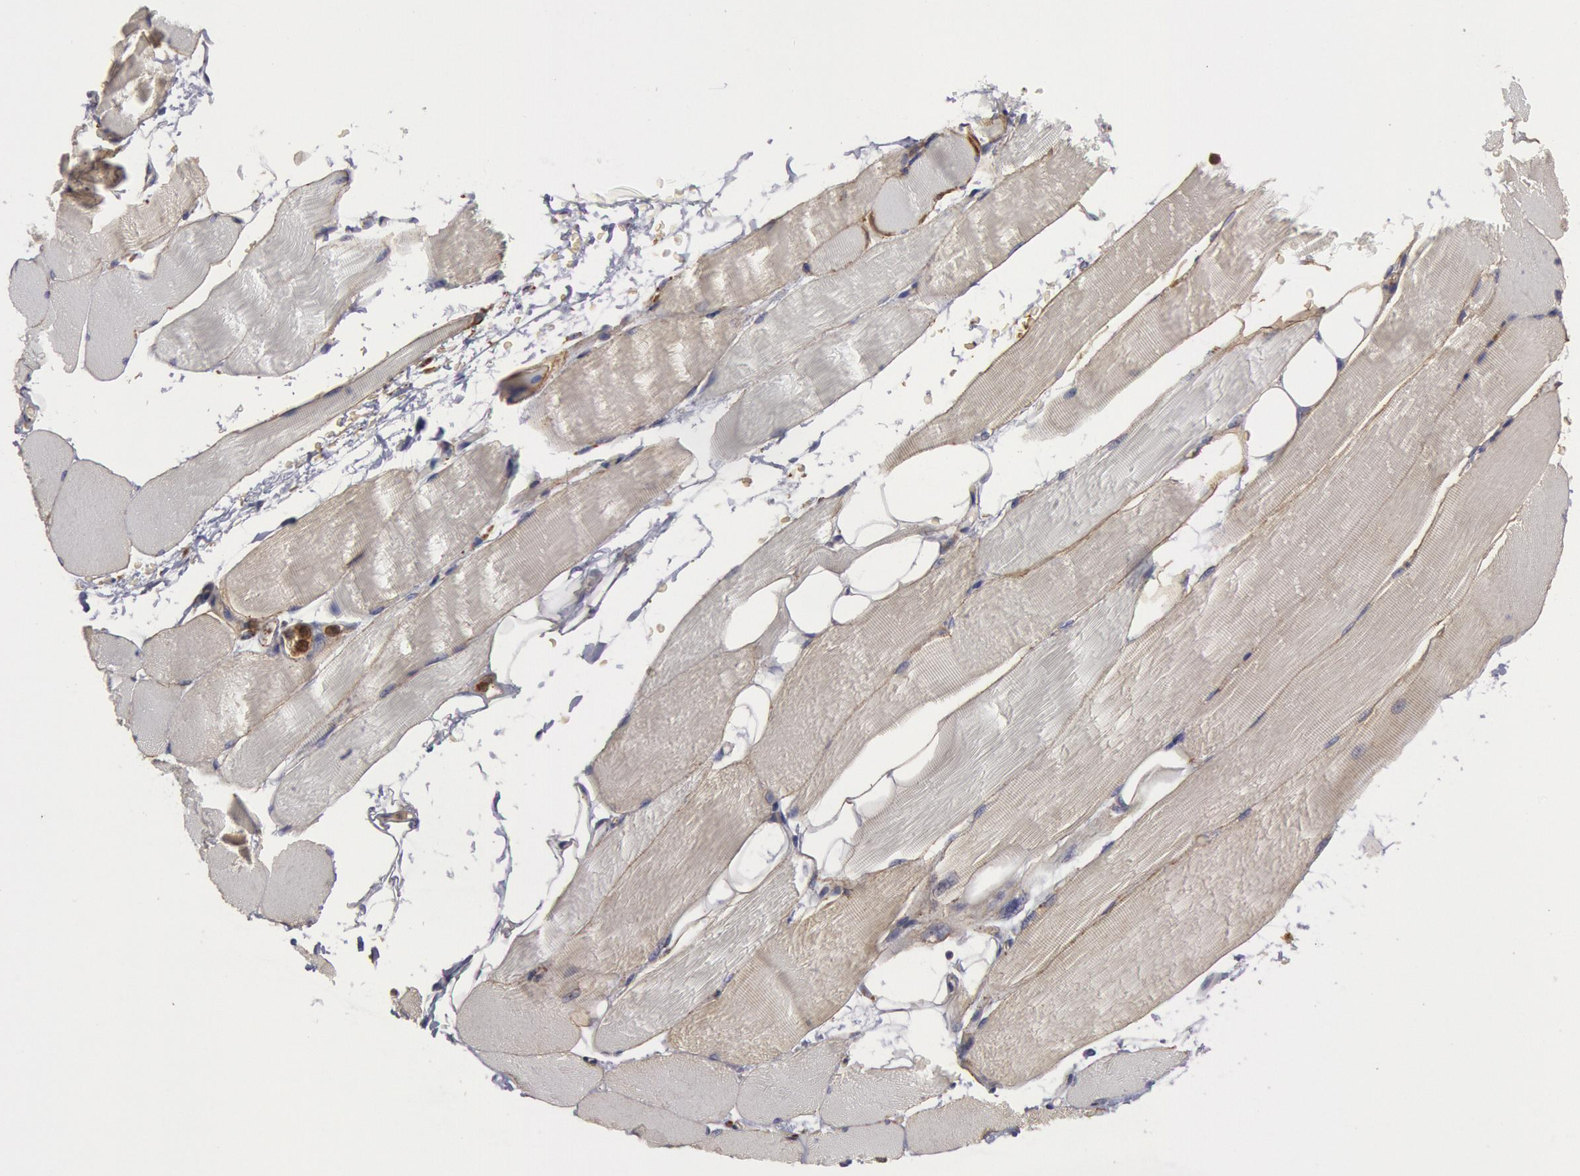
{"staining": {"intensity": "negative", "quantity": "none", "location": "none"}, "tissue": "skeletal muscle", "cell_type": "Myocytes", "image_type": "normal", "snomed": [{"axis": "morphology", "description": "Normal tissue, NOS"}, {"axis": "topography", "description": "Skeletal muscle"}, {"axis": "topography", "description": "Parathyroid gland"}], "caption": "This is an immunohistochemistry image of normal human skeletal muscle. There is no positivity in myocytes.", "gene": "FLOT1", "patient": {"sex": "female", "age": 37}}